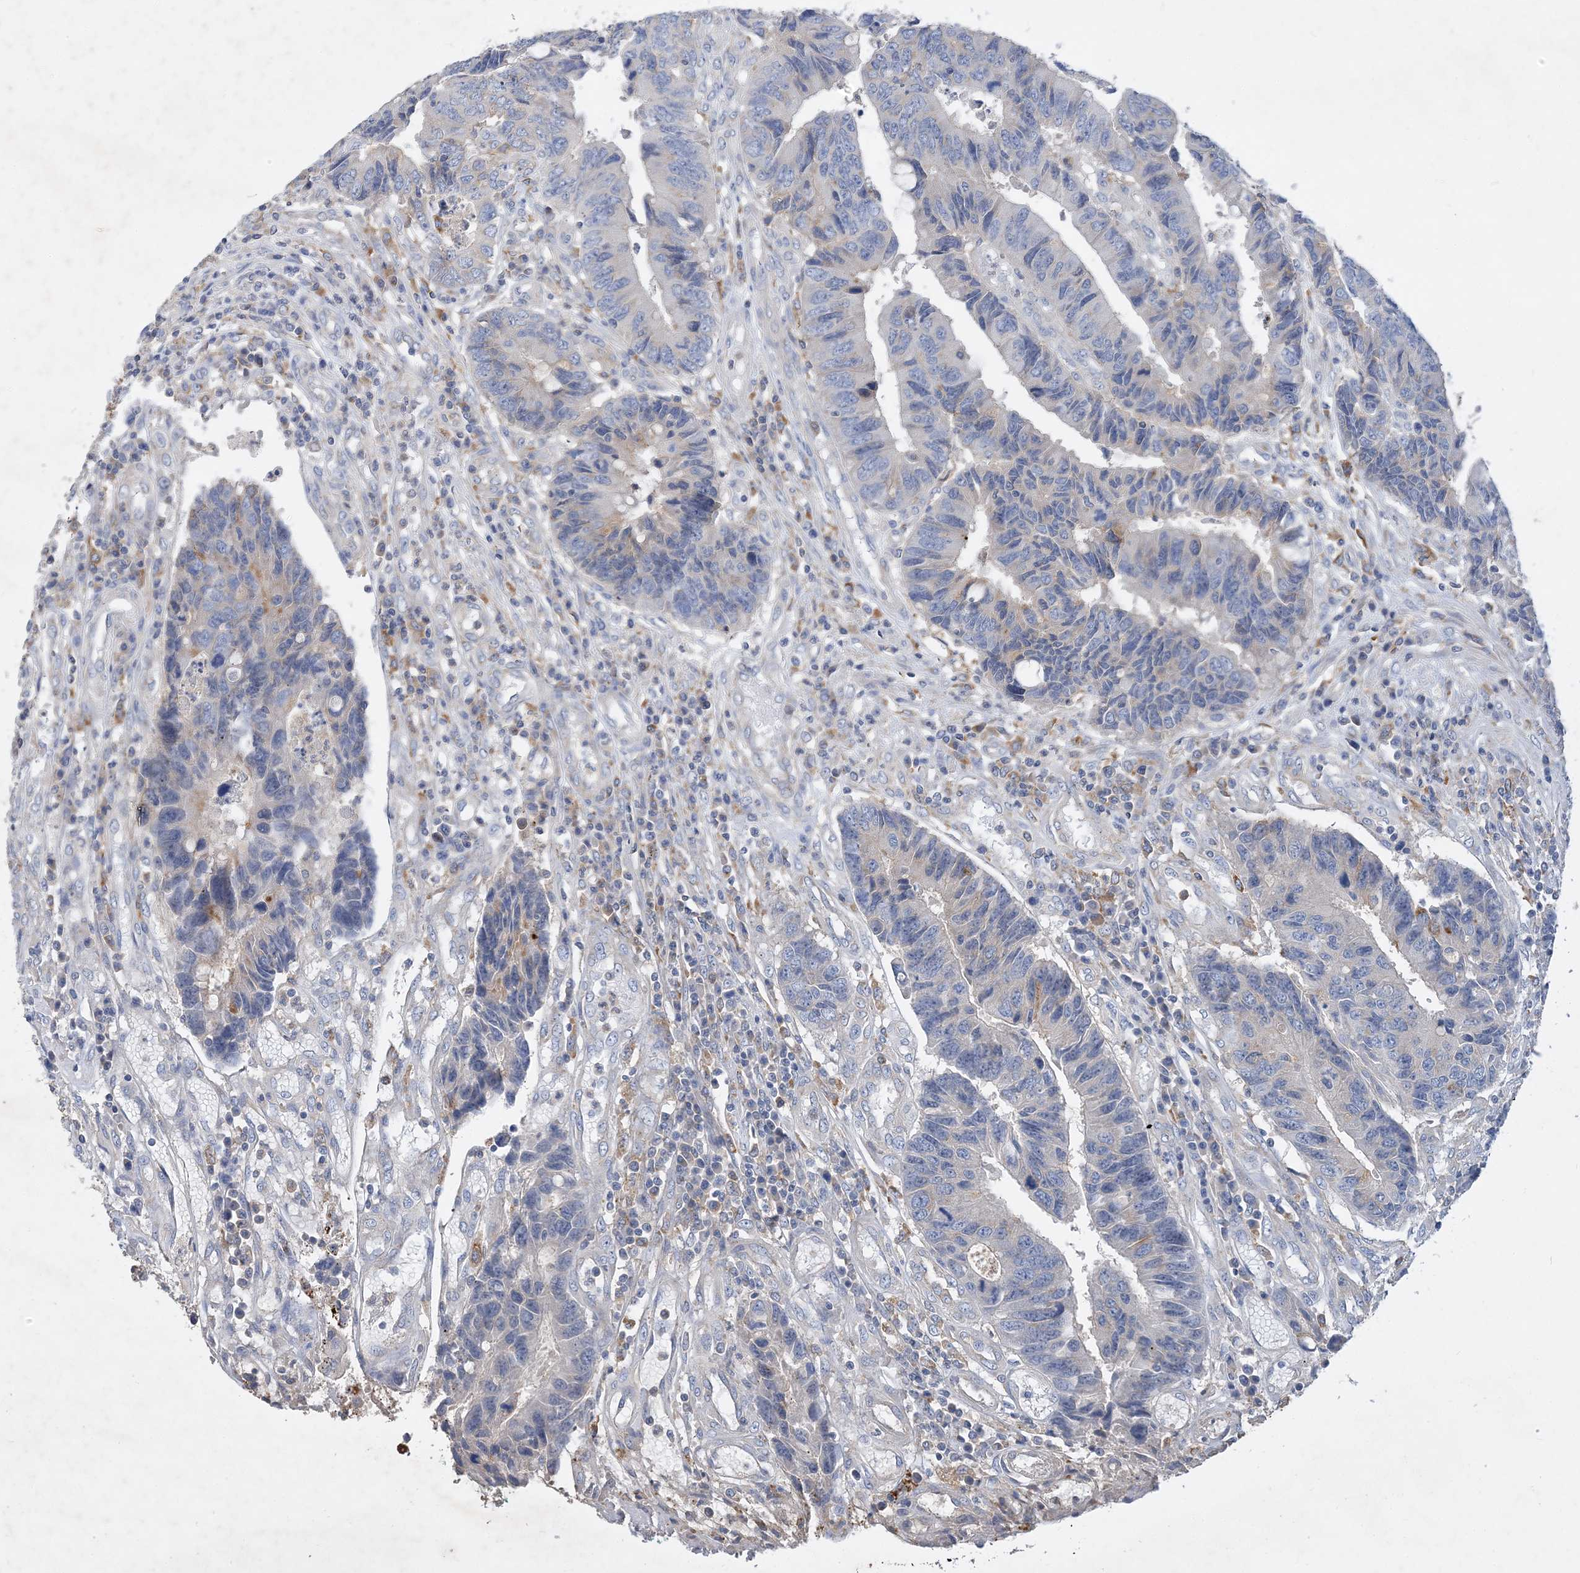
{"staining": {"intensity": "negative", "quantity": "none", "location": "none"}, "tissue": "colorectal cancer", "cell_type": "Tumor cells", "image_type": "cancer", "snomed": [{"axis": "morphology", "description": "Adenocarcinoma, NOS"}, {"axis": "topography", "description": "Rectum"}], "caption": "This is an IHC histopathology image of colorectal adenocarcinoma. There is no positivity in tumor cells.", "gene": "GRINA", "patient": {"sex": "male", "age": 84}}